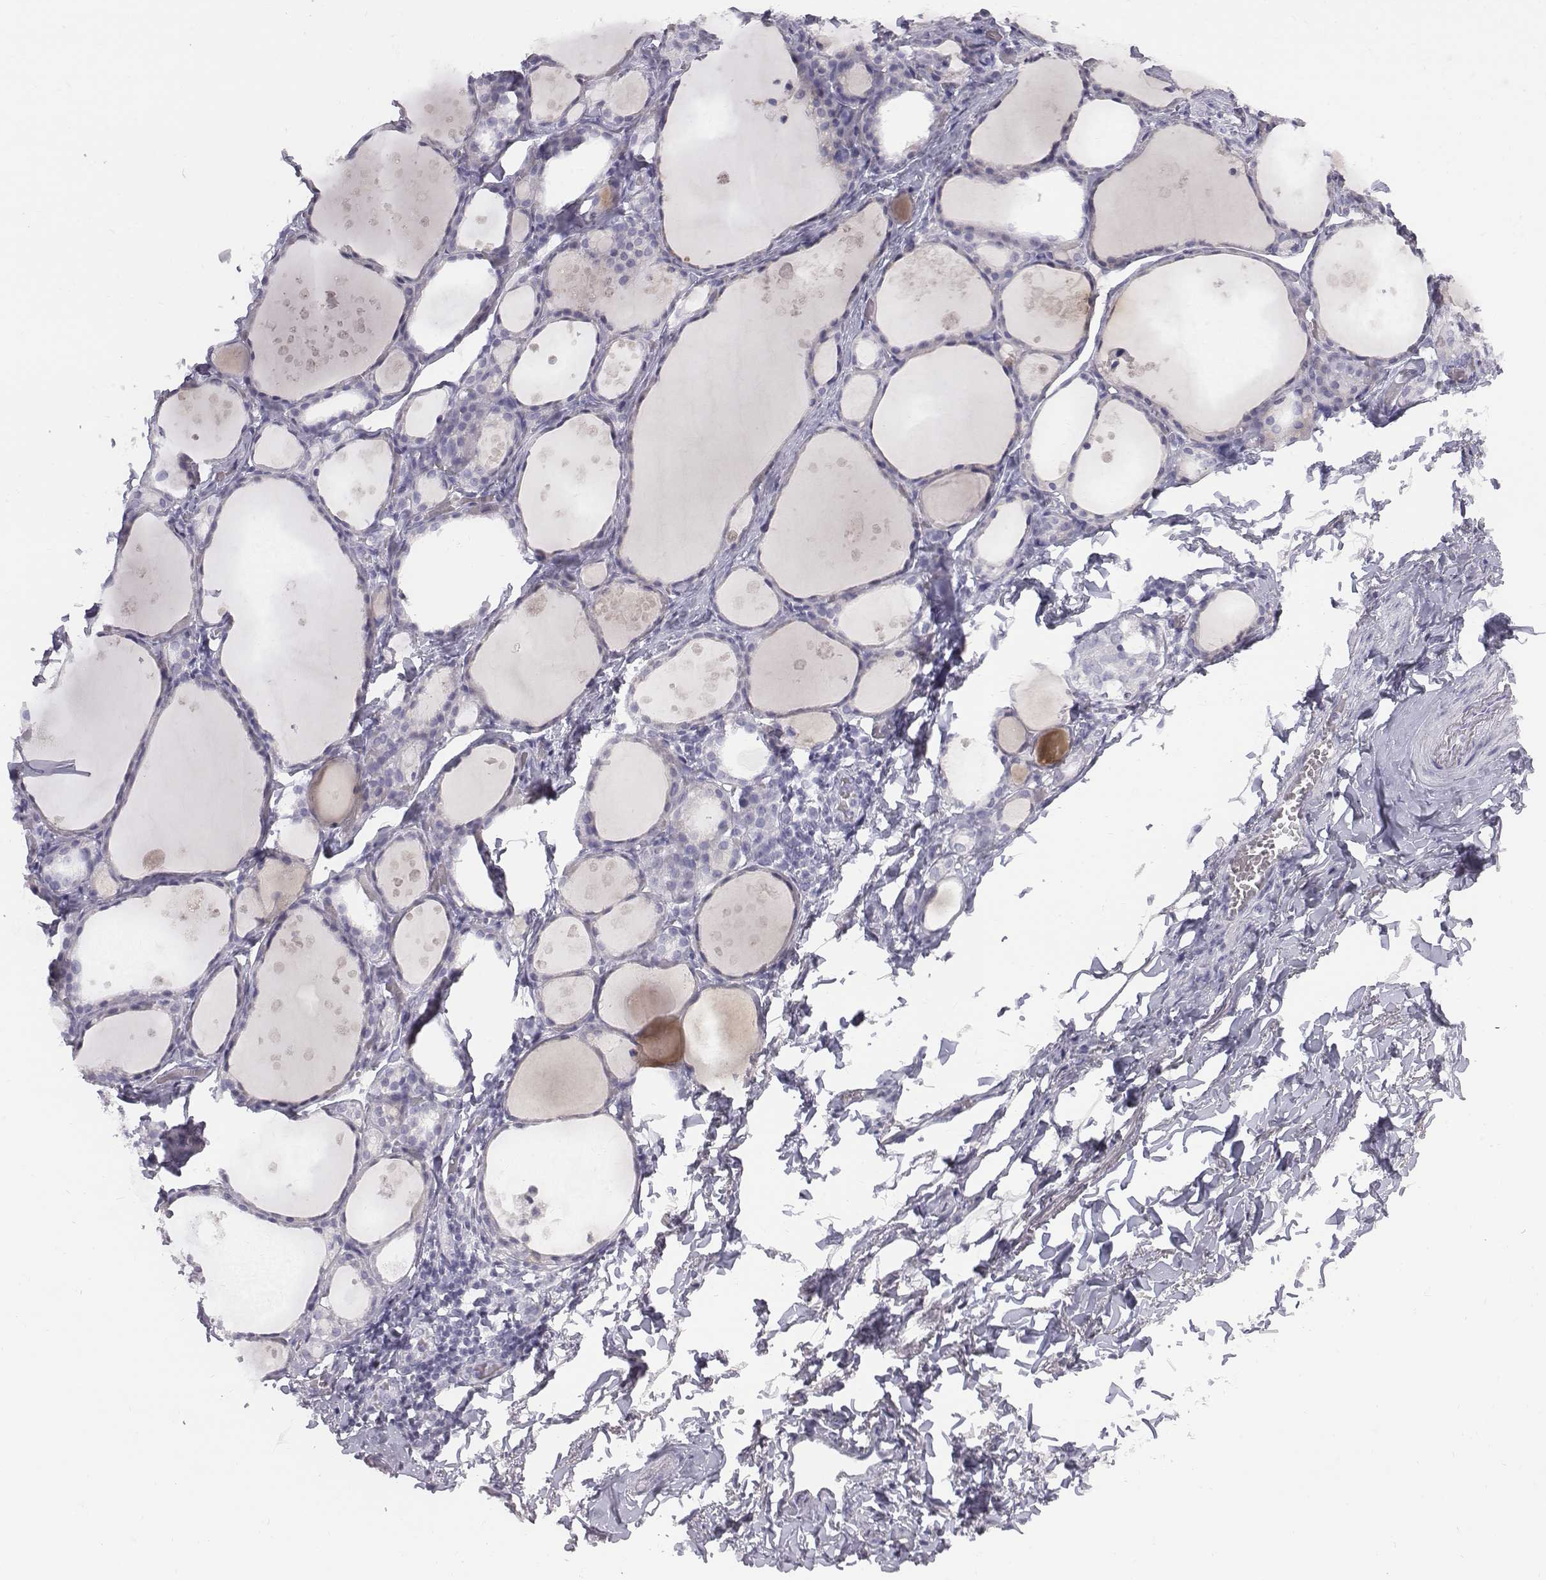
{"staining": {"intensity": "negative", "quantity": "none", "location": "none"}, "tissue": "thyroid gland", "cell_type": "Glandular cells", "image_type": "normal", "snomed": [{"axis": "morphology", "description": "Normal tissue, NOS"}, {"axis": "topography", "description": "Thyroid gland"}], "caption": "There is no significant expression in glandular cells of thyroid gland. The staining is performed using DAB brown chromogen with nuclei counter-stained in using hematoxylin.", "gene": "C6orf58", "patient": {"sex": "male", "age": 68}}